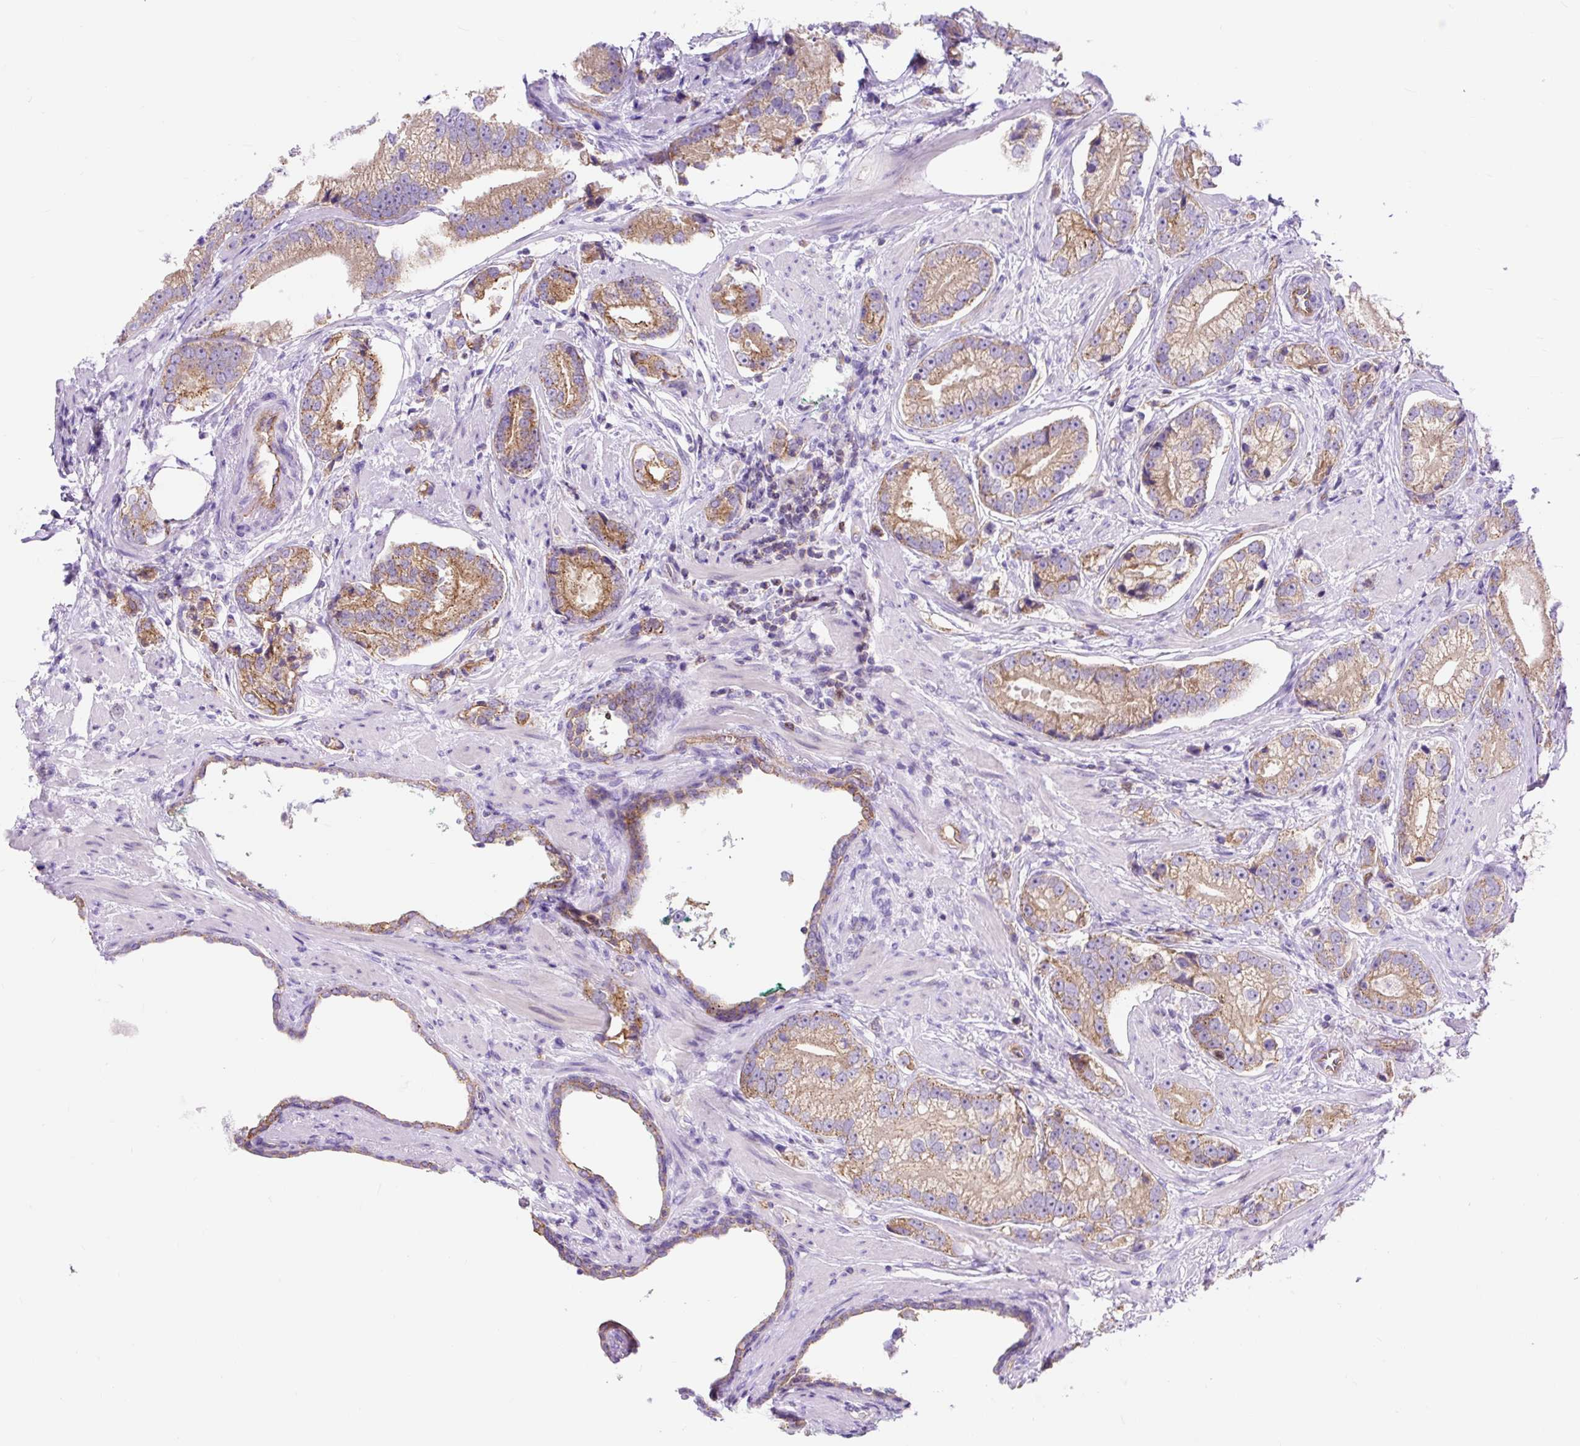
{"staining": {"intensity": "moderate", "quantity": ">75%", "location": "cytoplasmic/membranous"}, "tissue": "prostate cancer", "cell_type": "Tumor cells", "image_type": "cancer", "snomed": [{"axis": "morphology", "description": "Adenocarcinoma, High grade"}, {"axis": "topography", "description": "Prostate"}], "caption": "Protein expression analysis of prostate cancer demonstrates moderate cytoplasmic/membranous expression in approximately >75% of tumor cells.", "gene": "HIP1R", "patient": {"sex": "male", "age": 75}}